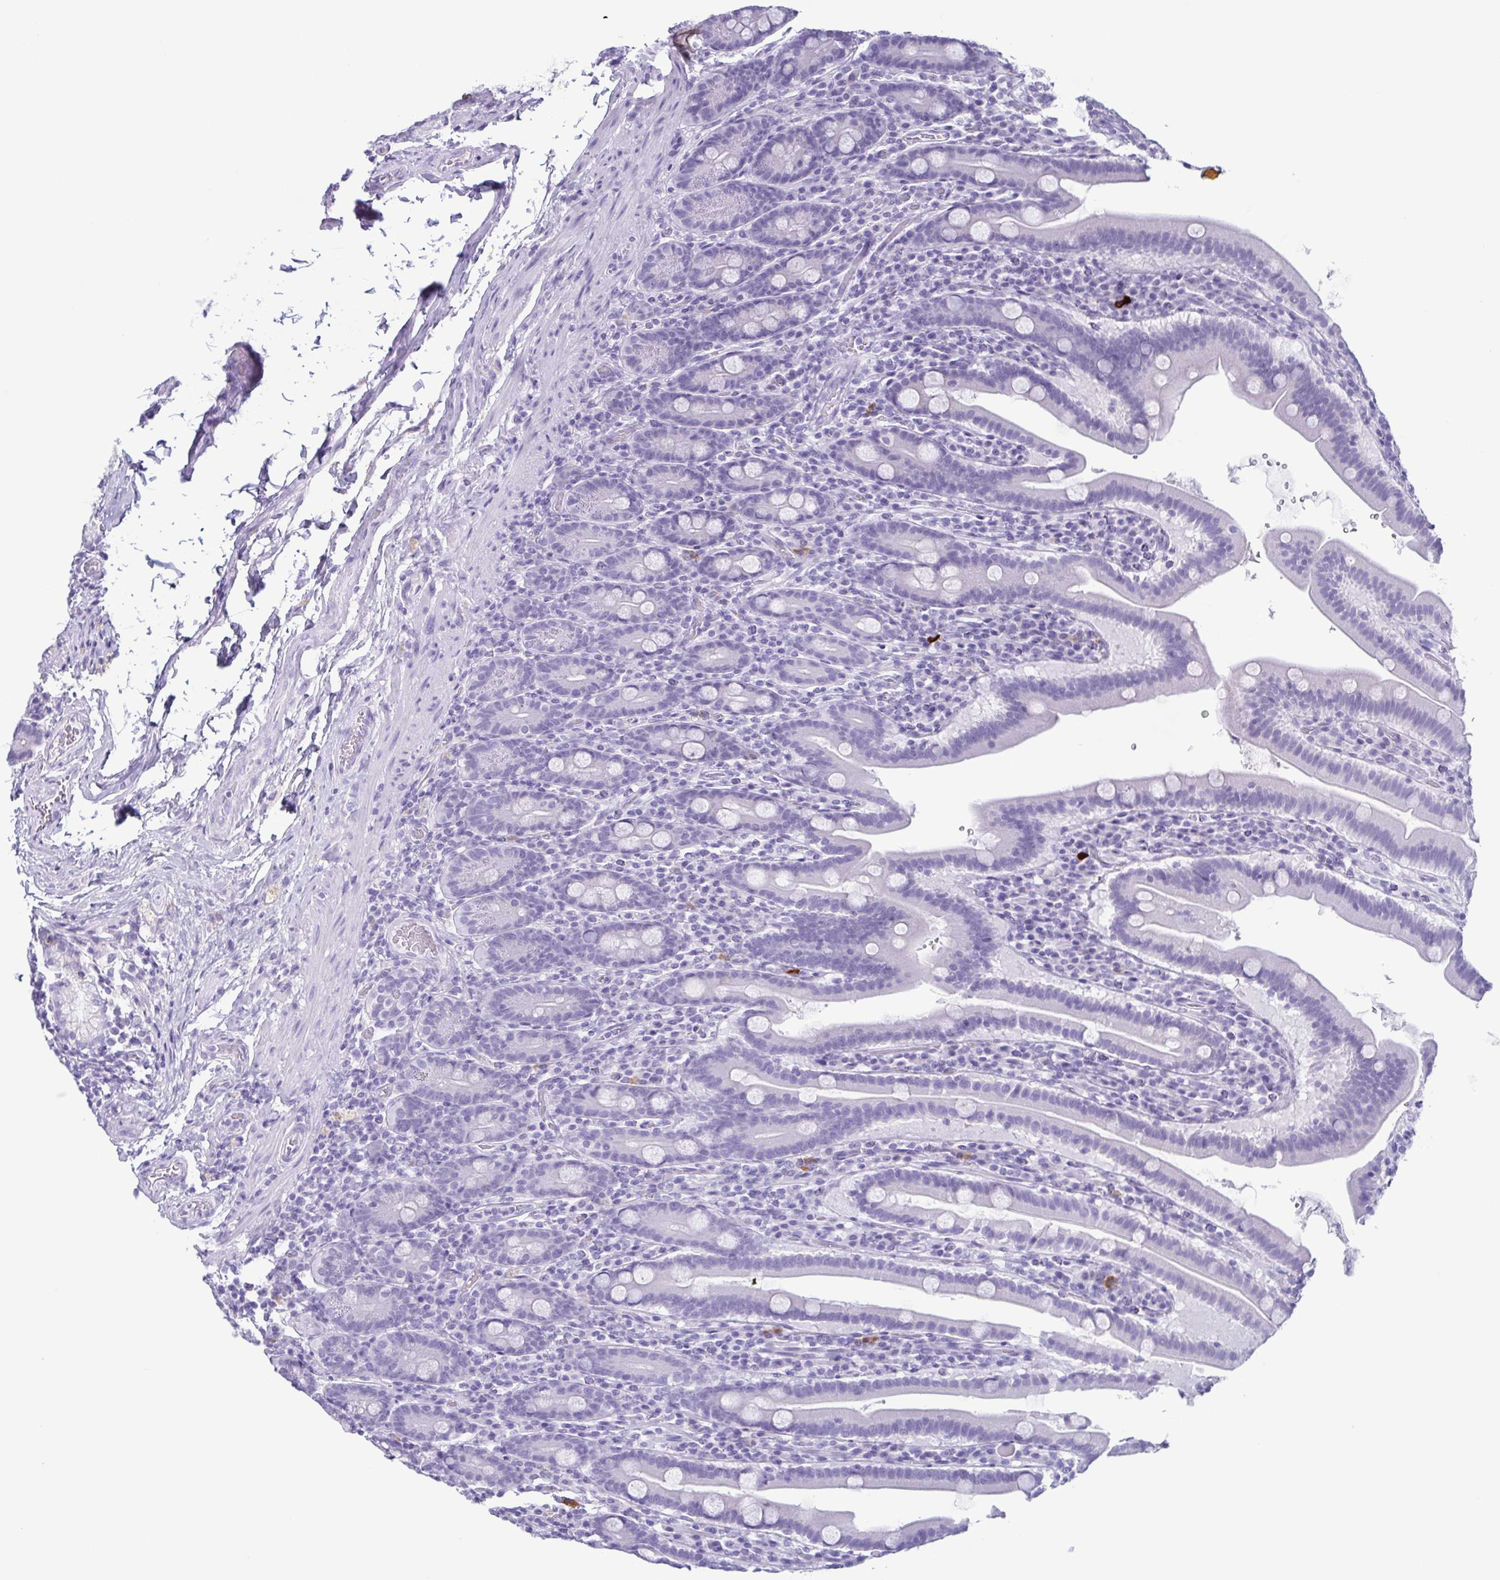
{"staining": {"intensity": "negative", "quantity": "none", "location": "none"}, "tissue": "small intestine", "cell_type": "Glandular cells", "image_type": "normal", "snomed": [{"axis": "morphology", "description": "Normal tissue, NOS"}, {"axis": "topography", "description": "Small intestine"}], "caption": "IHC of benign human small intestine displays no staining in glandular cells. Nuclei are stained in blue.", "gene": "LTF", "patient": {"sex": "male", "age": 26}}